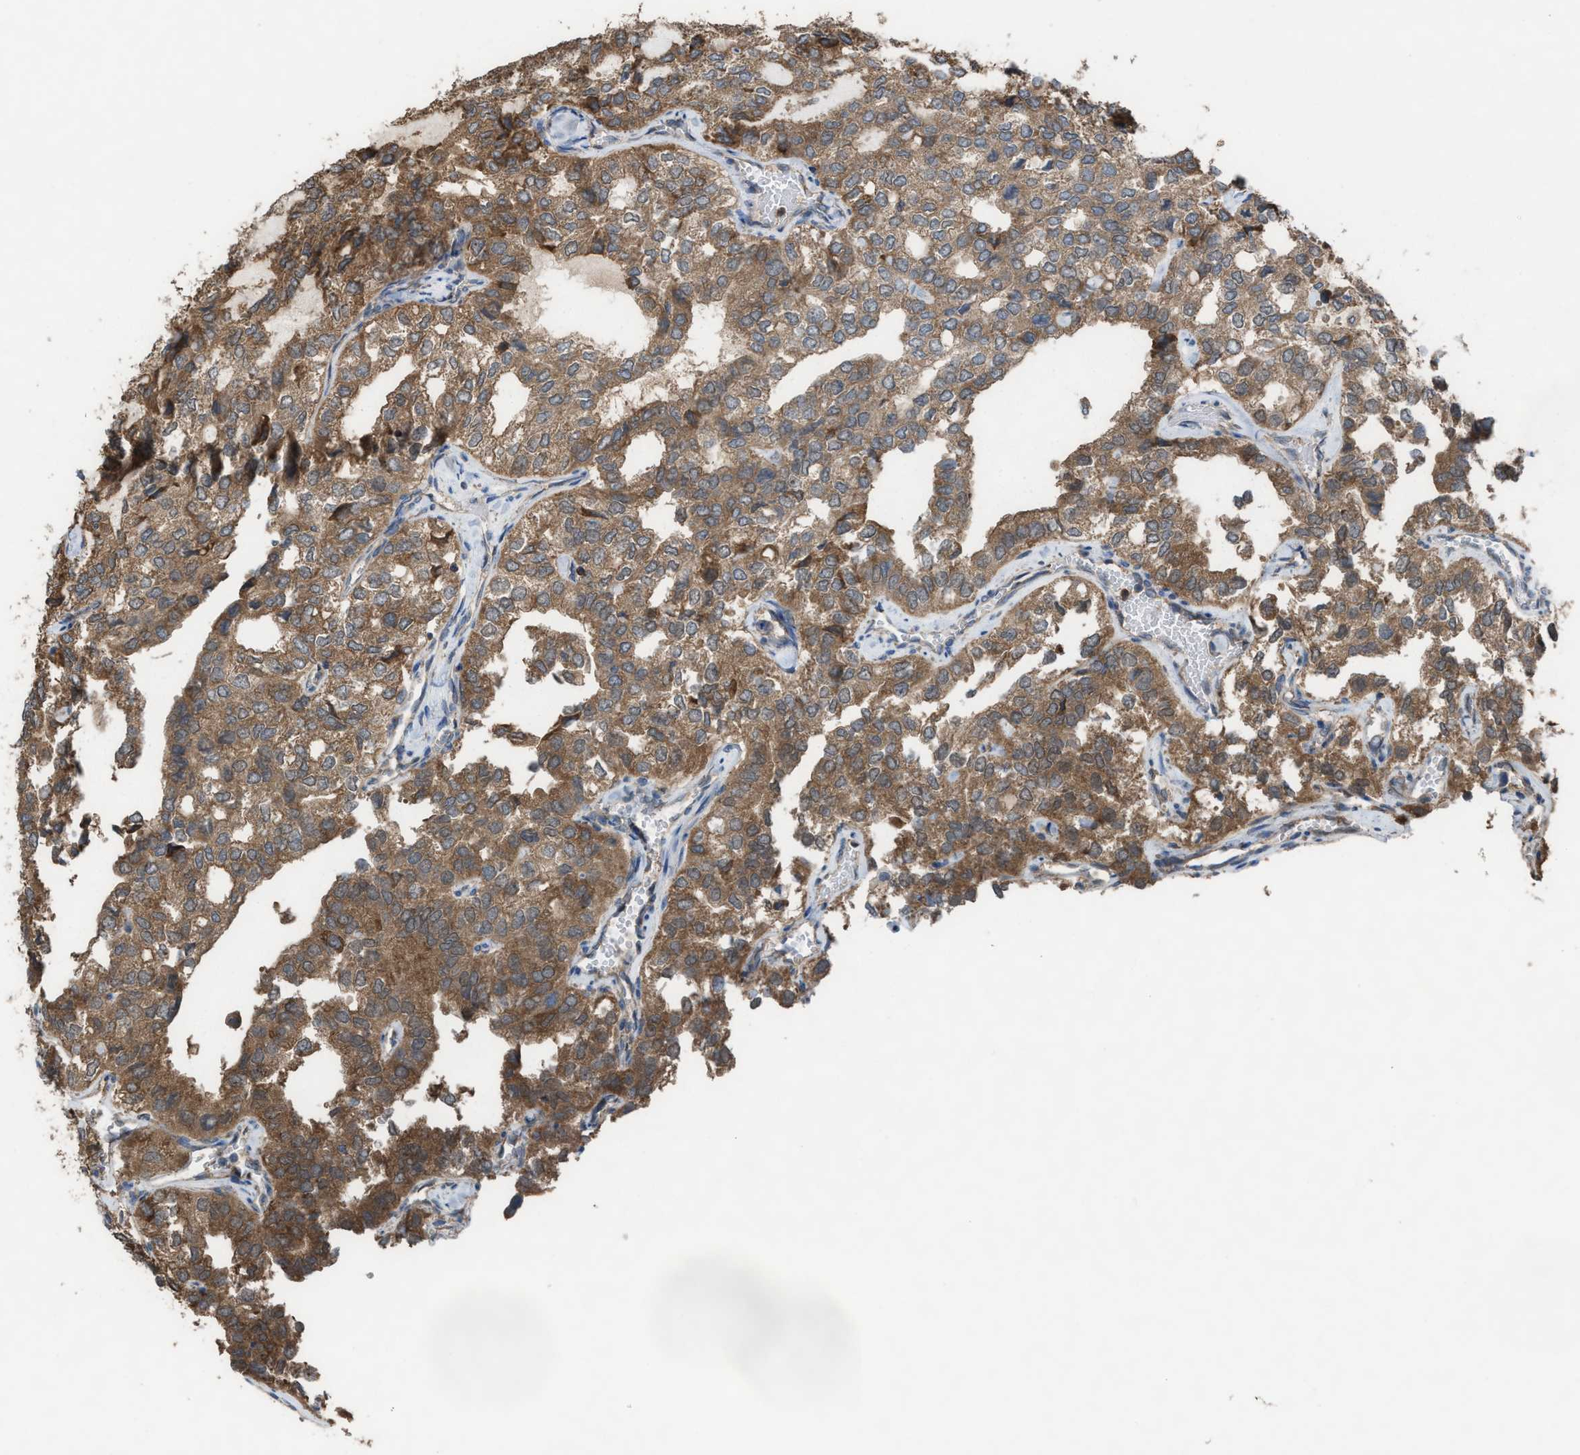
{"staining": {"intensity": "moderate", "quantity": ">75%", "location": "cytoplasmic/membranous"}, "tissue": "thyroid cancer", "cell_type": "Tumor cells", "image_type": "cancer", "snomed": [{"axis": "morphology", "description": "Follicular adenoma carcinoma, NOS"}, {"axis": "topography", "description": "Thyroid gland"}], "caption": "Protein expression analysis of human thyroid follicular adenoma carcinoma reveals moderate cytoplasmic/membranous staining in approximately >75% of tumor cells.", "gene": "PLAA", "patient": {"sex": "male", "age": 75}}